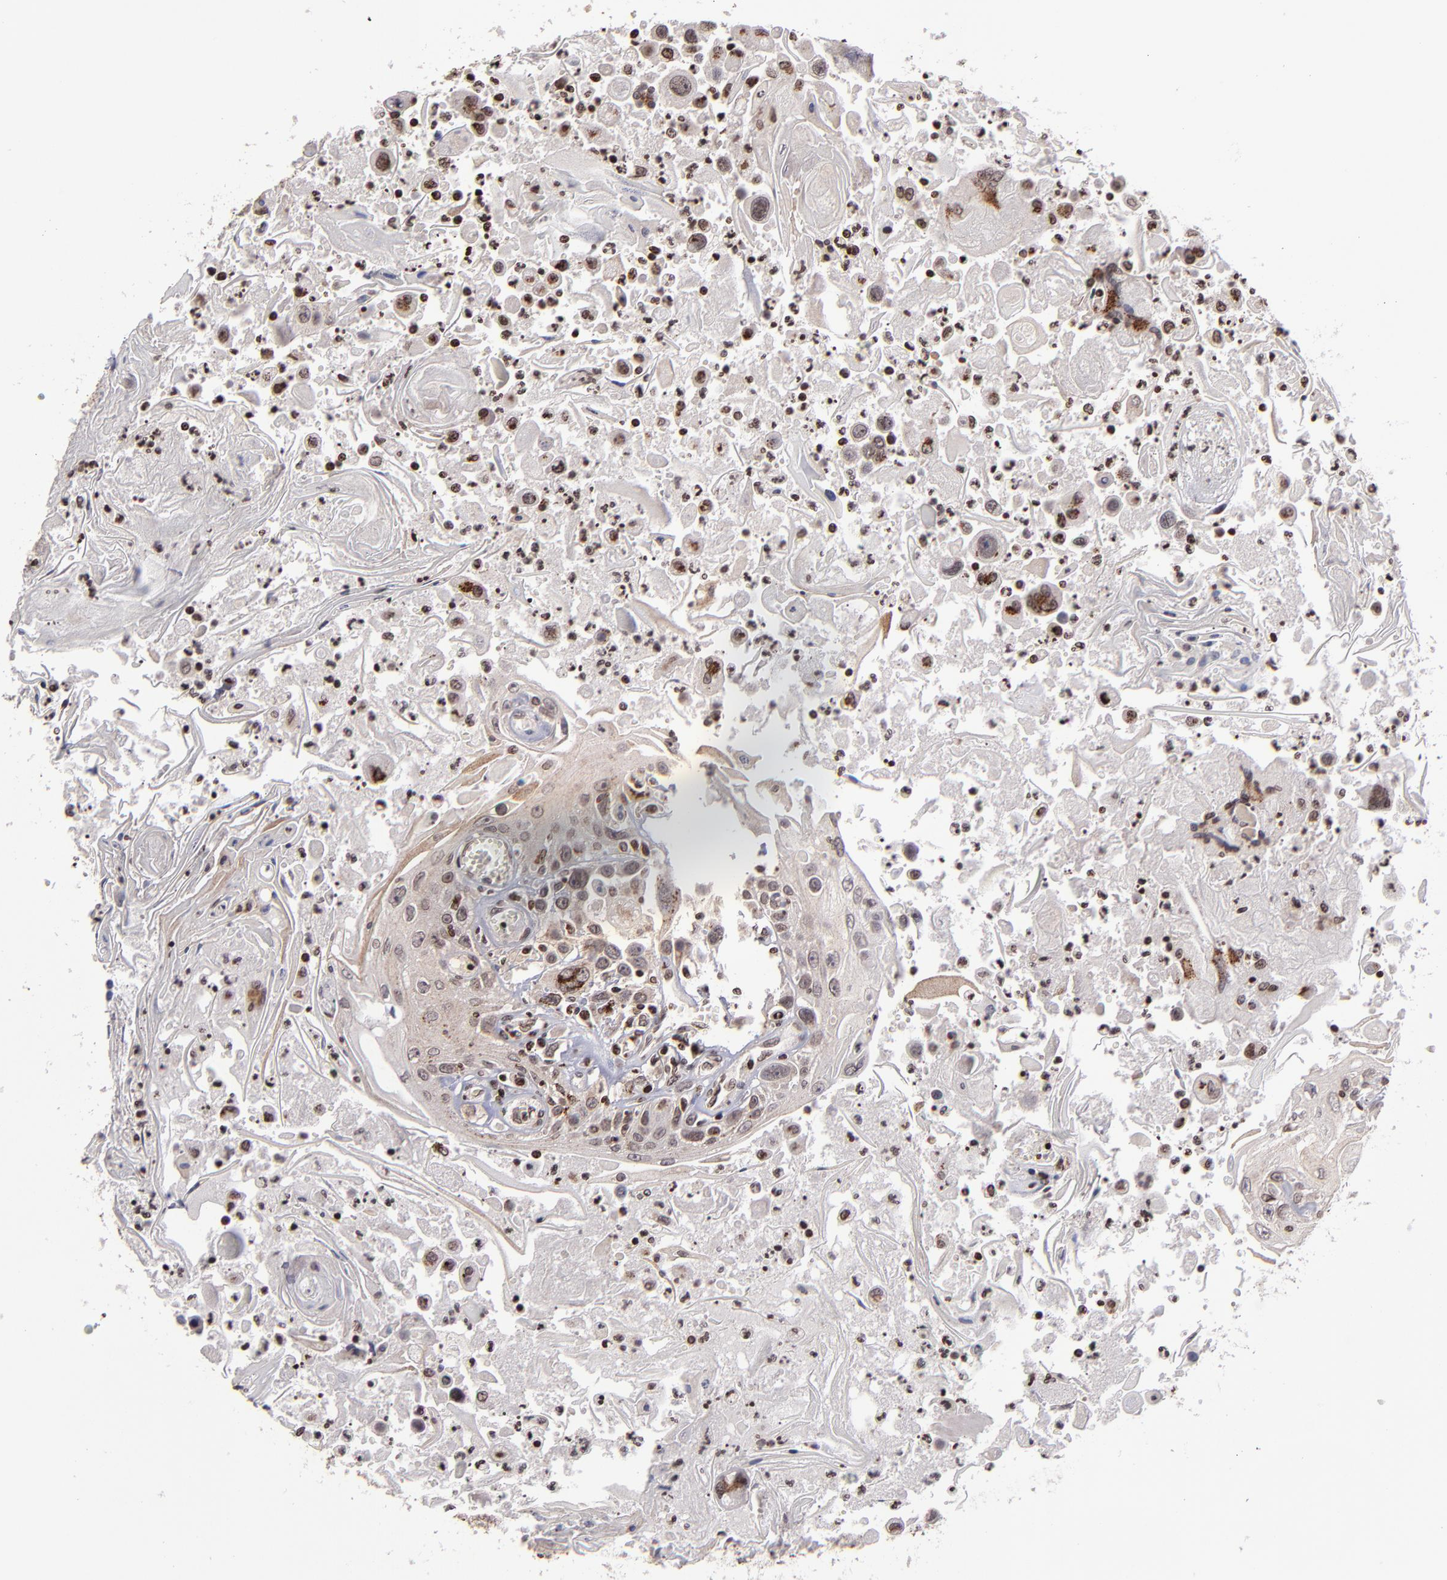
{"staining": {"intensity": "moderate", "quantity": ">75%", "location": "cytoplasmic/membranous,nuclear"}, "tissue": "head and neck cancer", "cell_type": "Tumor cells", "image_type": "cancer", "snomed": [{"axis": "morphology", "description": "Squamous cell carcinoma, NOS"}, {"axis": "topography", "description": "Oral tissue"}, {"axis": "topography", "description": "Head-Neck"}], "caption": "The image reveals immunohistochemical staining of head and neck cancer. There is moderate cytoplasmic/membranous and nuclear positivity is present in about >75% of tumor cells. Nuclei are stained in blue.", "gene": "CSDC2", "patient": {"sex": "female", "age": 76}}